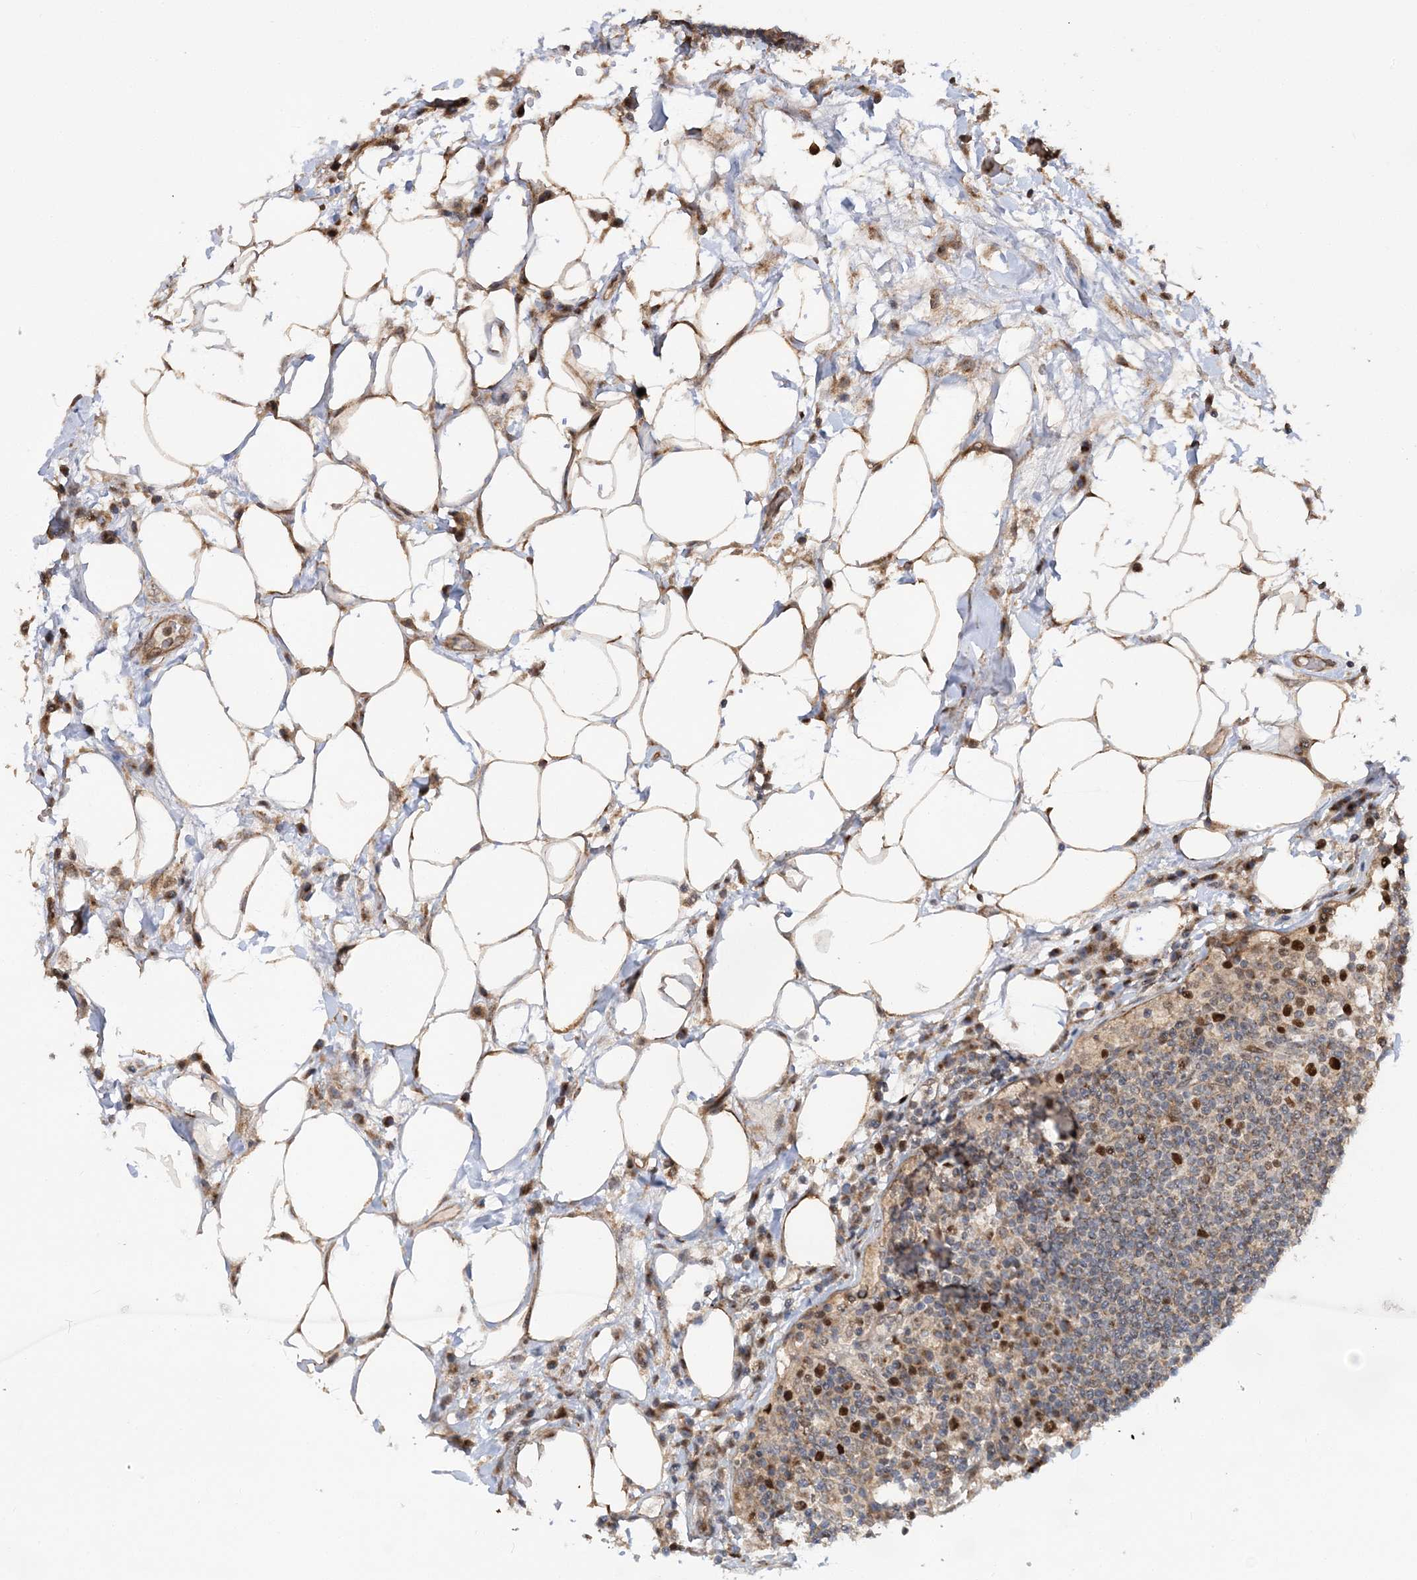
{"staining": {"intensity": "strong", "quantity": ">75%", "location": "nuclear"}, "tissue": "lymph node", "cell_type": "Germinal center cells", "image_type": "normal", "snomed": [{"axis": "morphology", "description": "Normal tissue, NOS"}, {"axis": "topography", "description": "Lymph node"}], "caption": "A micrograph showing strong nuclear expression in about >75% of germinal center cells in normal lymph node, as visualized by brown immunohistochemical staining.", "gene": "KIF4A", "patient": {"sex": "female", "age": 53}}